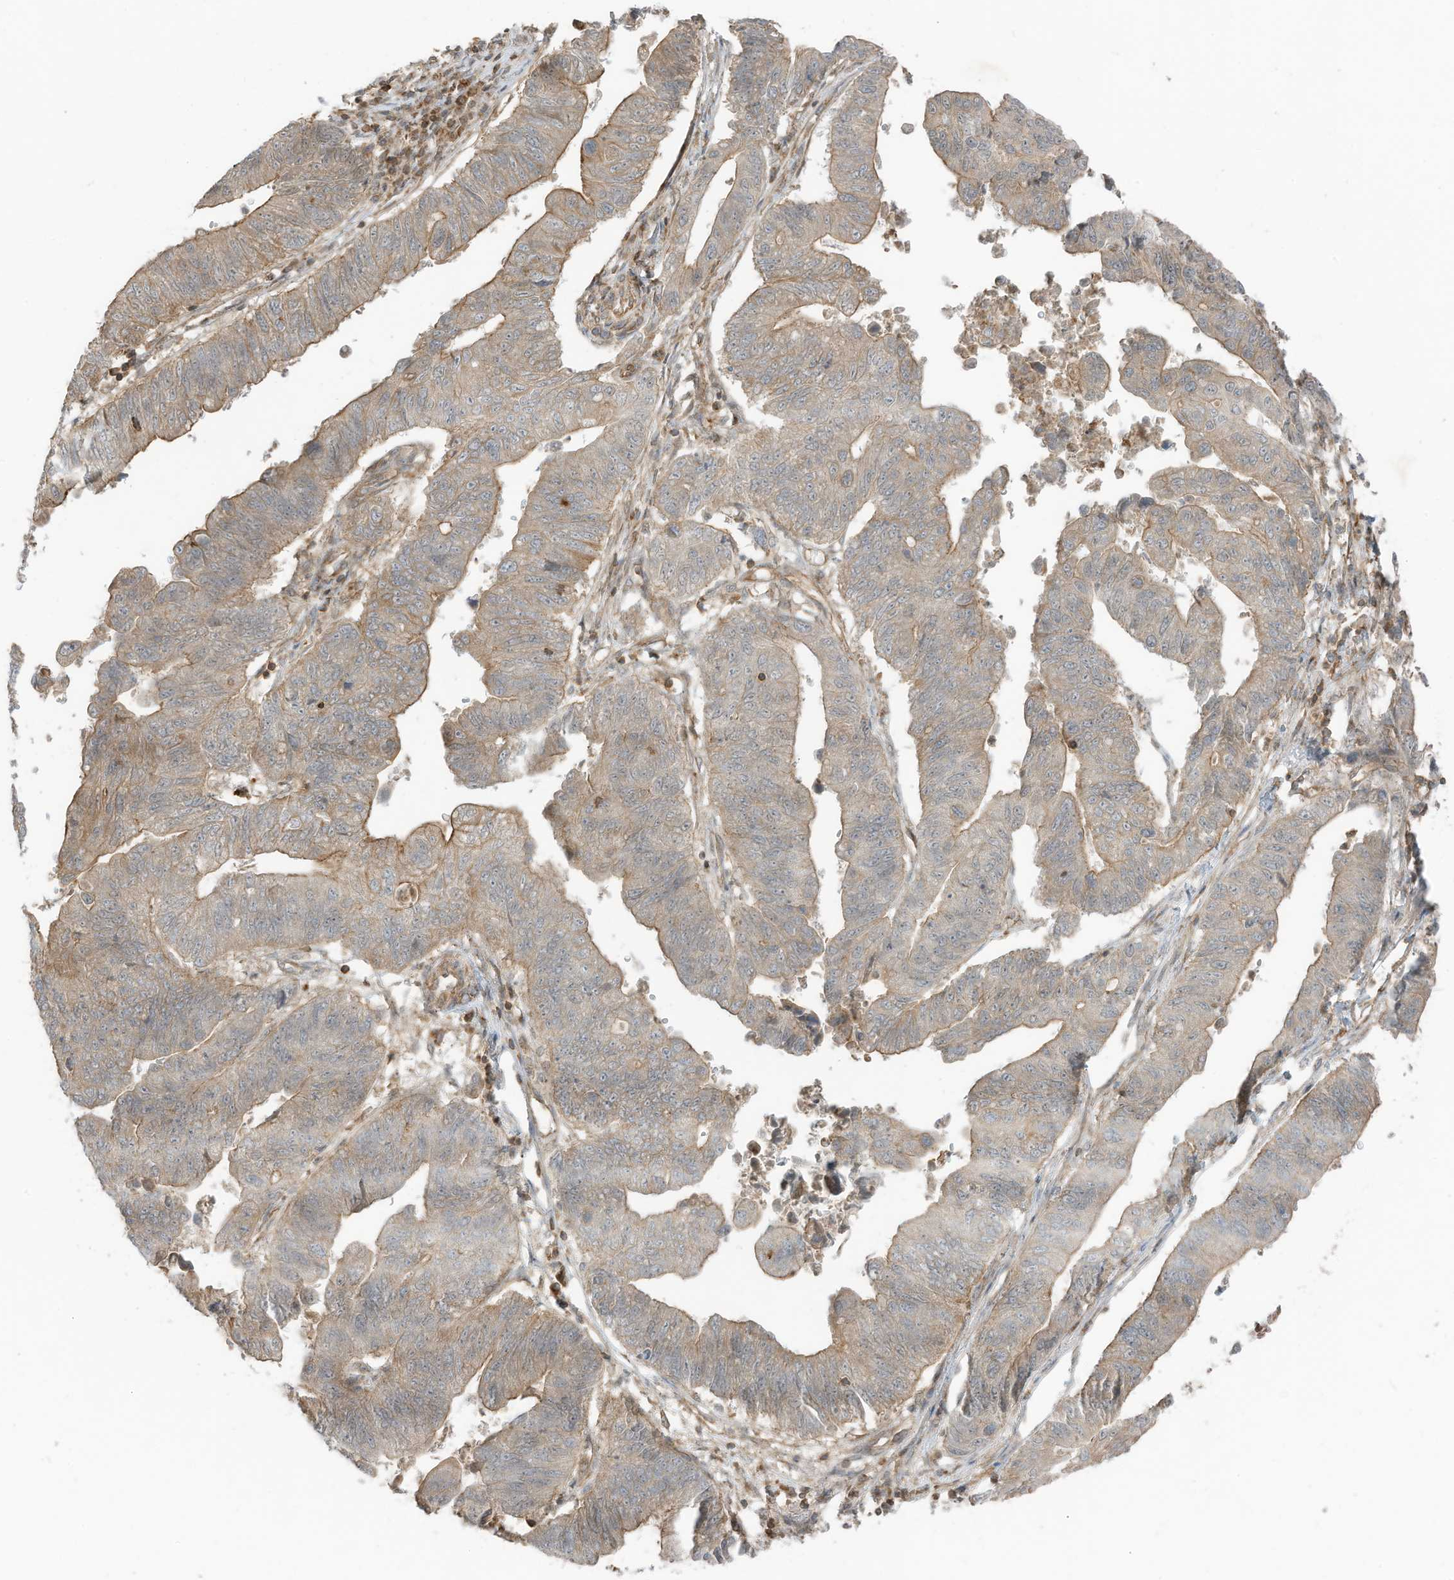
{"staining": {"intensity": "moderate", "quantity": "25%-75%", "location": "cytoplasmic/membranous"}, "tissue": "stomach cancer", "cell_type": "Tumor cells", "image_type": "cancer", "snomed": [{"axis": "morphology", "description": "Adenocarcinoma, NOS"}, {"axis": "topography", "description": "Stomach"}], "caption": "Moderate cytoplasmic/membranous staining is appreciated in approximately 25%-75% of tumor cells in adenocarcinoma (stomach). The staining is performed using DAB brown chromogen to label protein expression. The nuclei are counter-stained blue using hematoxylin.", "gene": "SLC25A12", "patient": {"sex": "male", "age": 59}}